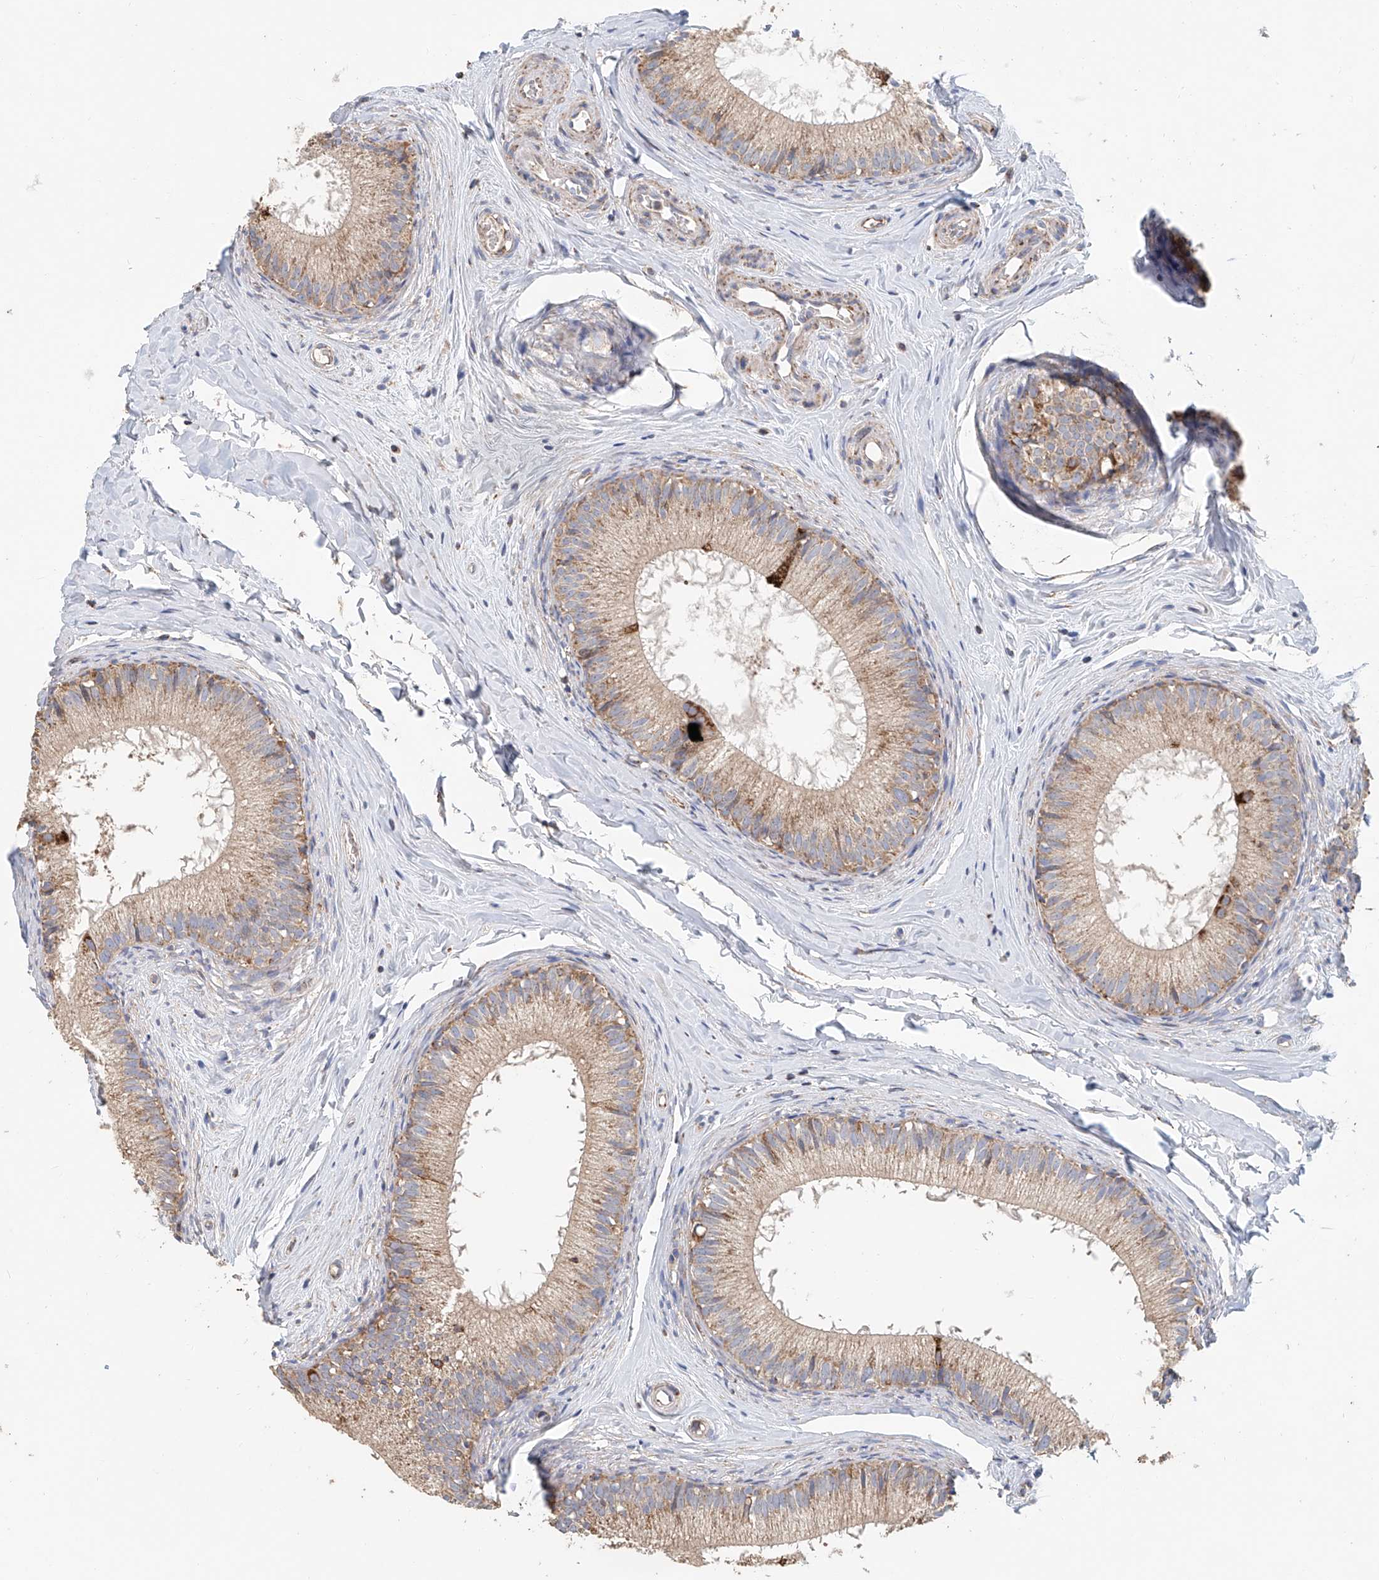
{"staining": {"intensity": "moderate", "quantity": "25%-75%", "location": "cytoplasmic/membranous"}, "tissue": "epididymis", "cell_type": "Glandular cells", "image_type": "normal", "snomed": [{"axis": "morphology", "description": "Normal tissue, NOS"}, {"axis": "topography", "description": "Epididymis"}], "caption": "Immunohistochemical staining of normal epididymis shows 25%-75% levels of moderate cytoplasmic/membranous protein expression in about 25%-75% of glandular cells. (DAB (3,3'-diaminobenzidine) IHC with brightfield microscopy, high magnification).", "gene": "MCL1", "patient": {"sex": "male", "age": 34}}